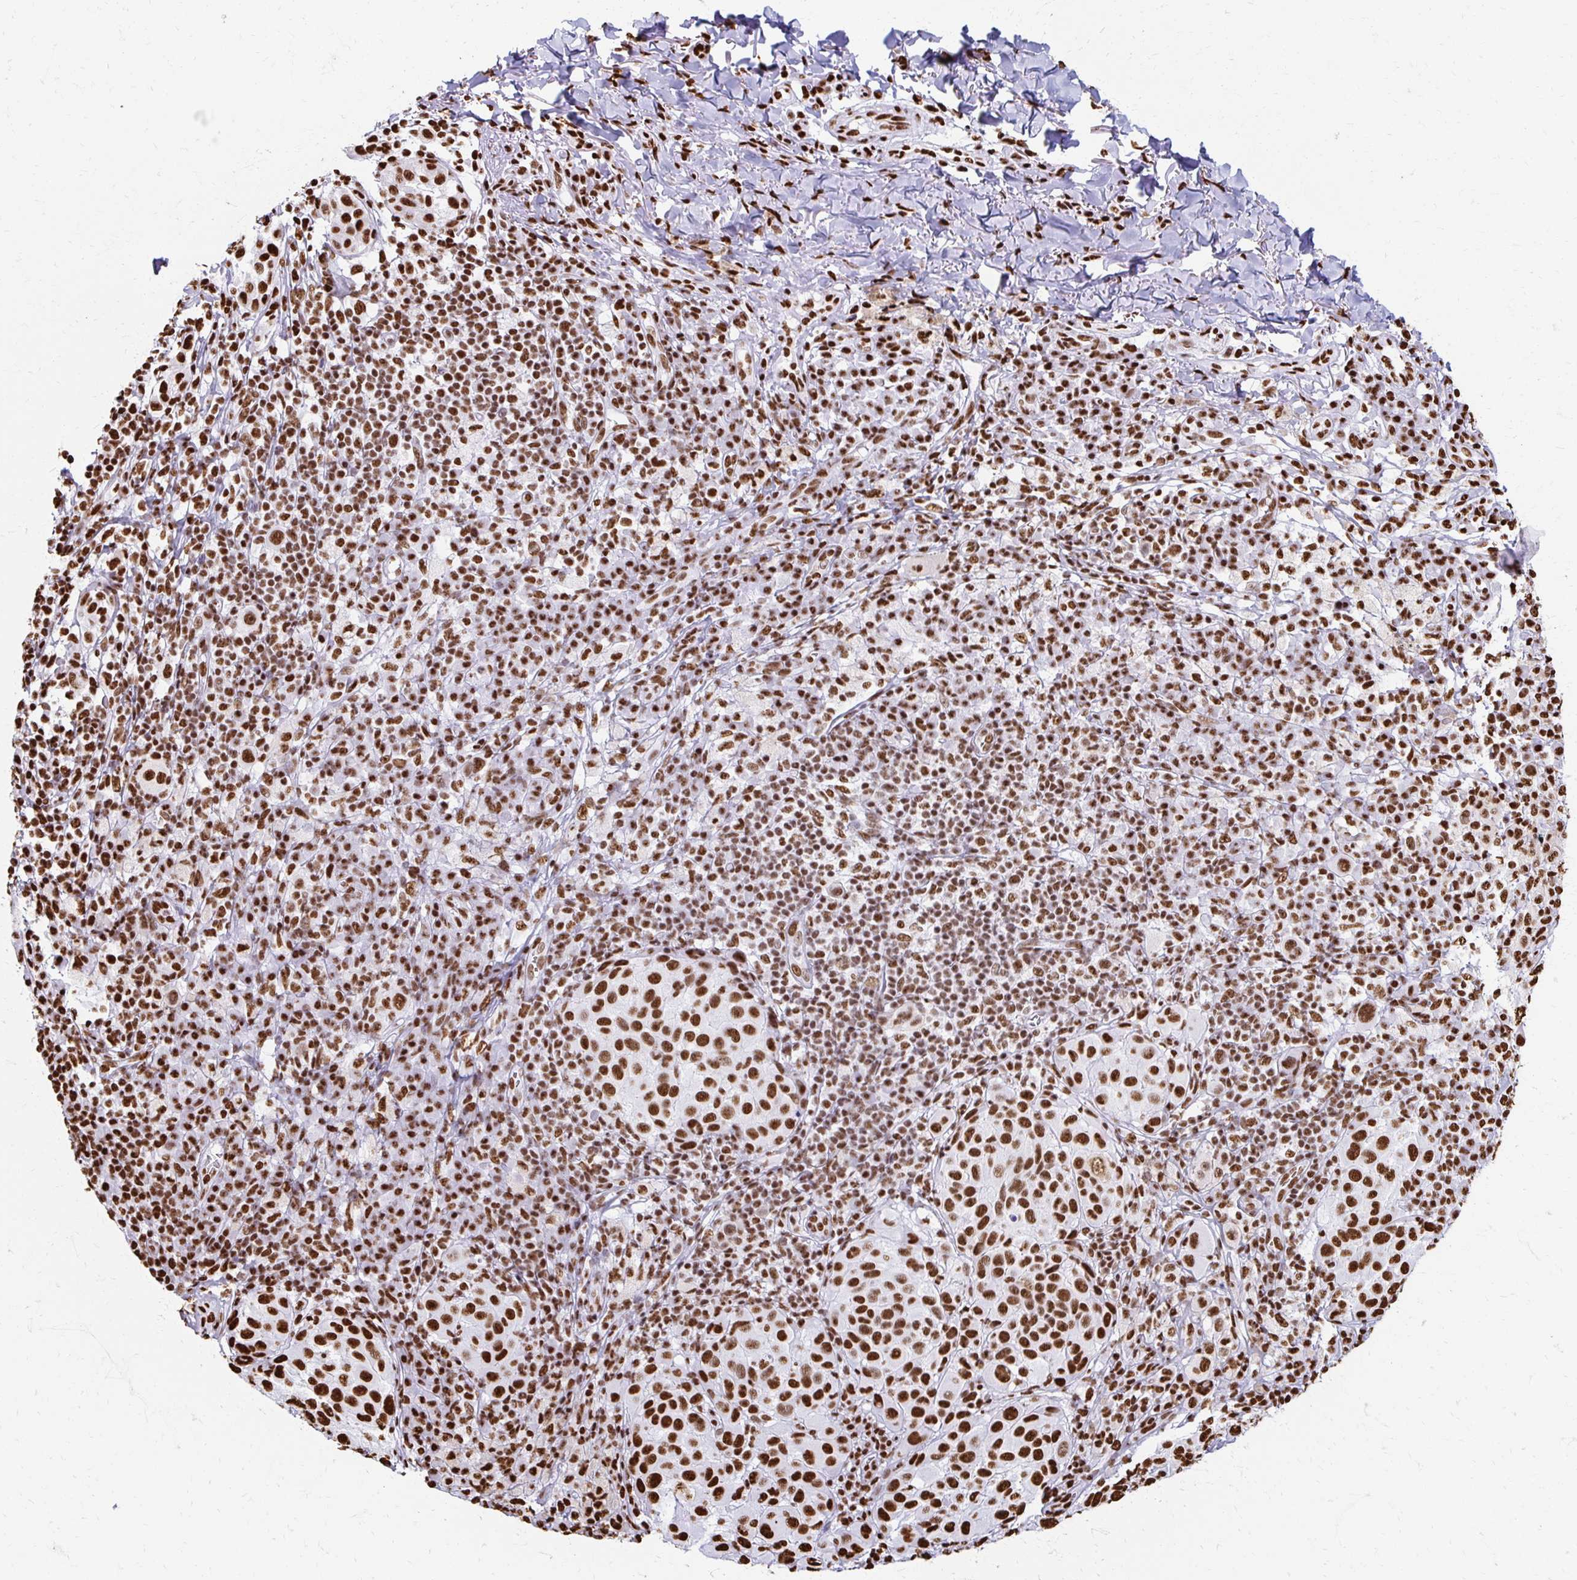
{"staining": {"intensity": "strong", "quantity": ">75%", "location": "nuclear"}, "tissue": "melanoma", "cell_type": "Tumor cells", "image_type": "cancer", "snomed": [{"axis": "morphology", "description": "Malignant melanoma, NOS"}, {"axis": "topography", "description": "Skin"}], "caption": "Brown immunohistochemical staining in human malignant melanoma shows strong nuclear expression in about >75% of tumor cells.", "gene": "NONO", "patient": {"sex": "male", "age": 38}}